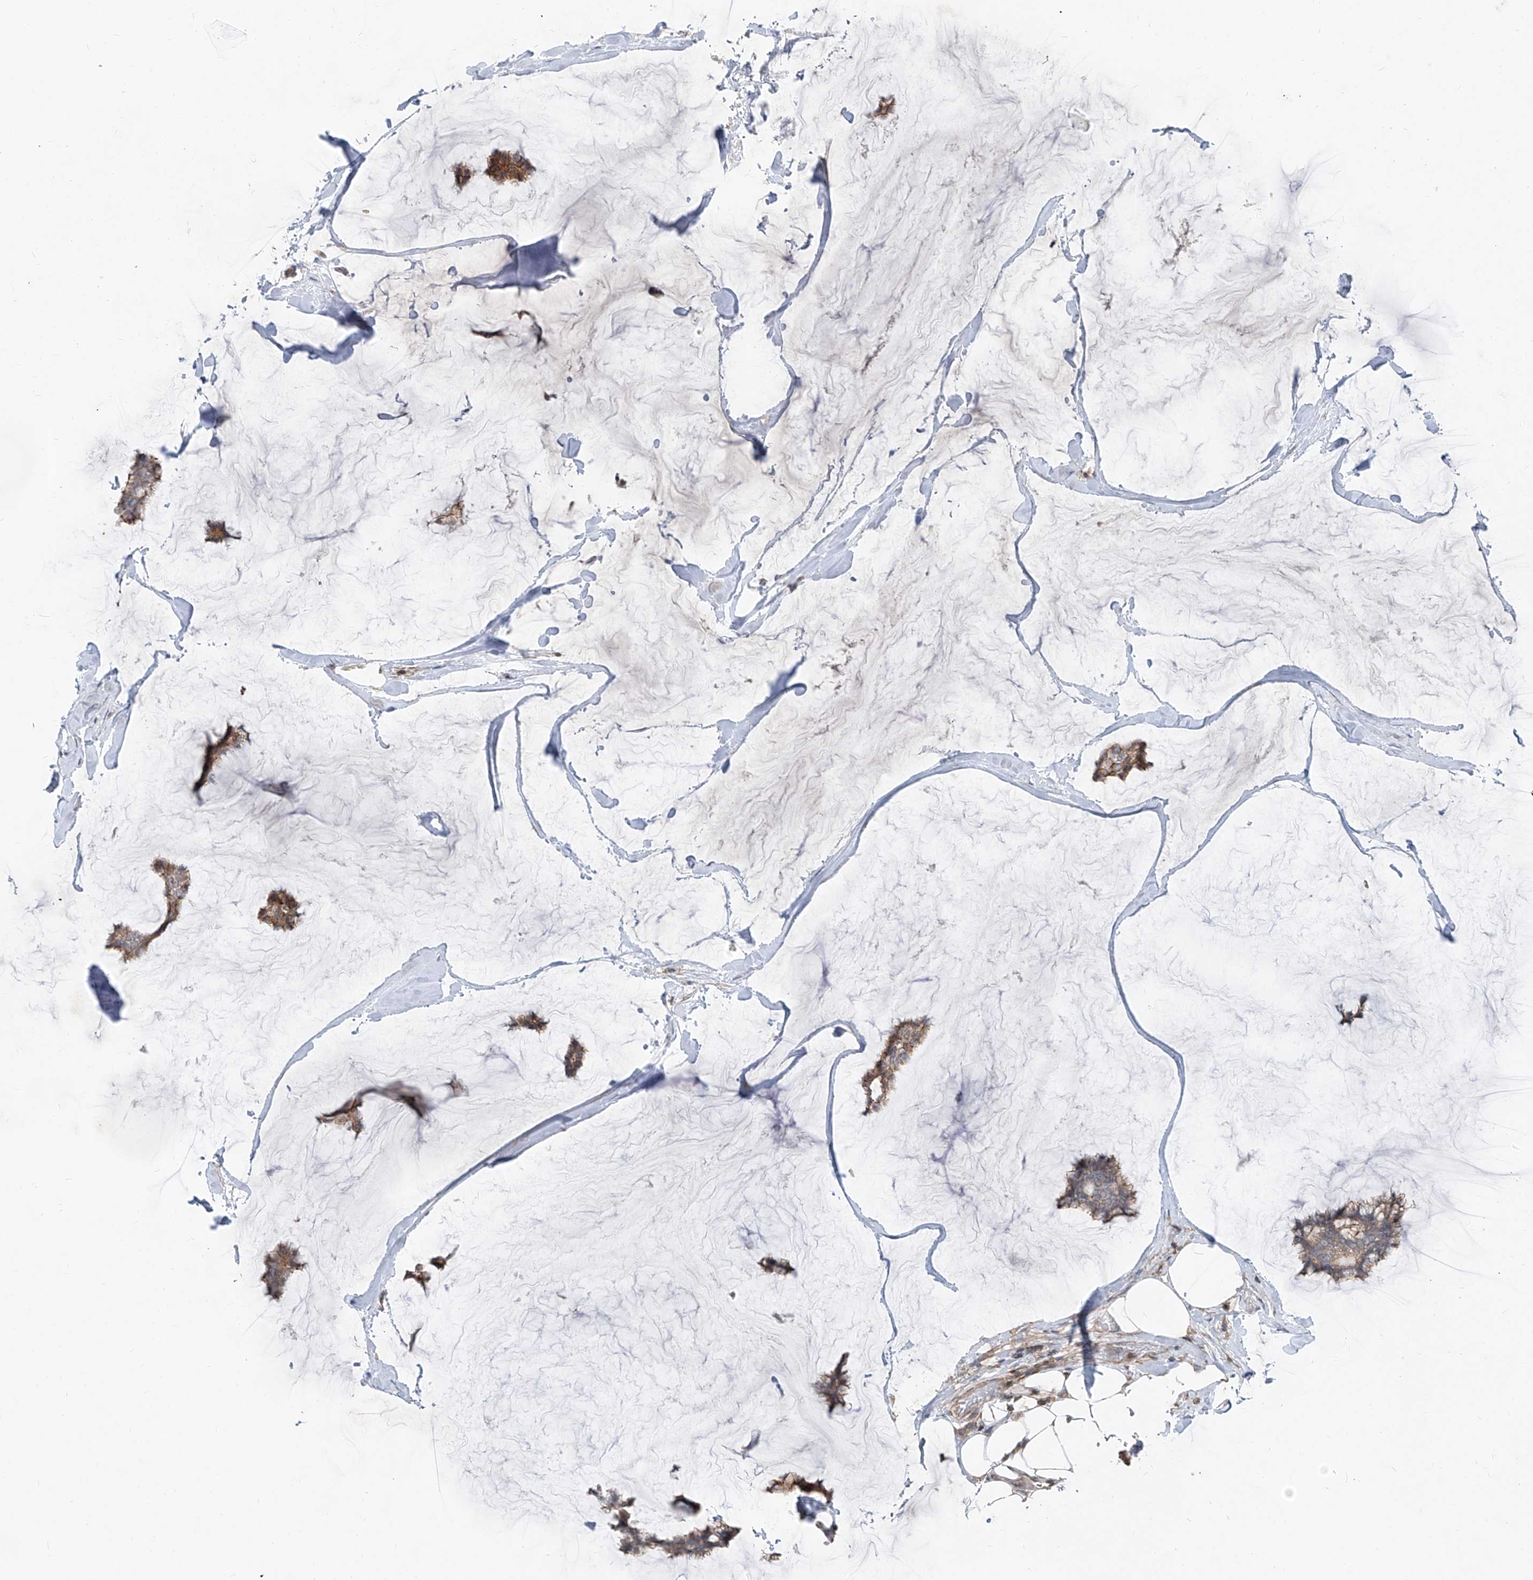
{"staining": {"intensity": "moderate", "quantity": "25%-75%", "location": "cytoplasmic/membranous"}, "tissue": "breast cancer", "cell_type": "Tumor cells", "image_type": "cancer", "snomed": [{"axis": "morphology", "description": "Duct carcinoma"}, {"axis": "topography", "description": "Breast"}], "caption": "Protein analysis of intraductal carcinoma (breast) tissue reveals moderate cytoplasmic/membranous expression in approximately 25%-75% of tumor cells.", "gene": "UFD1", "patient": {"sex": "female", "age": 93}}